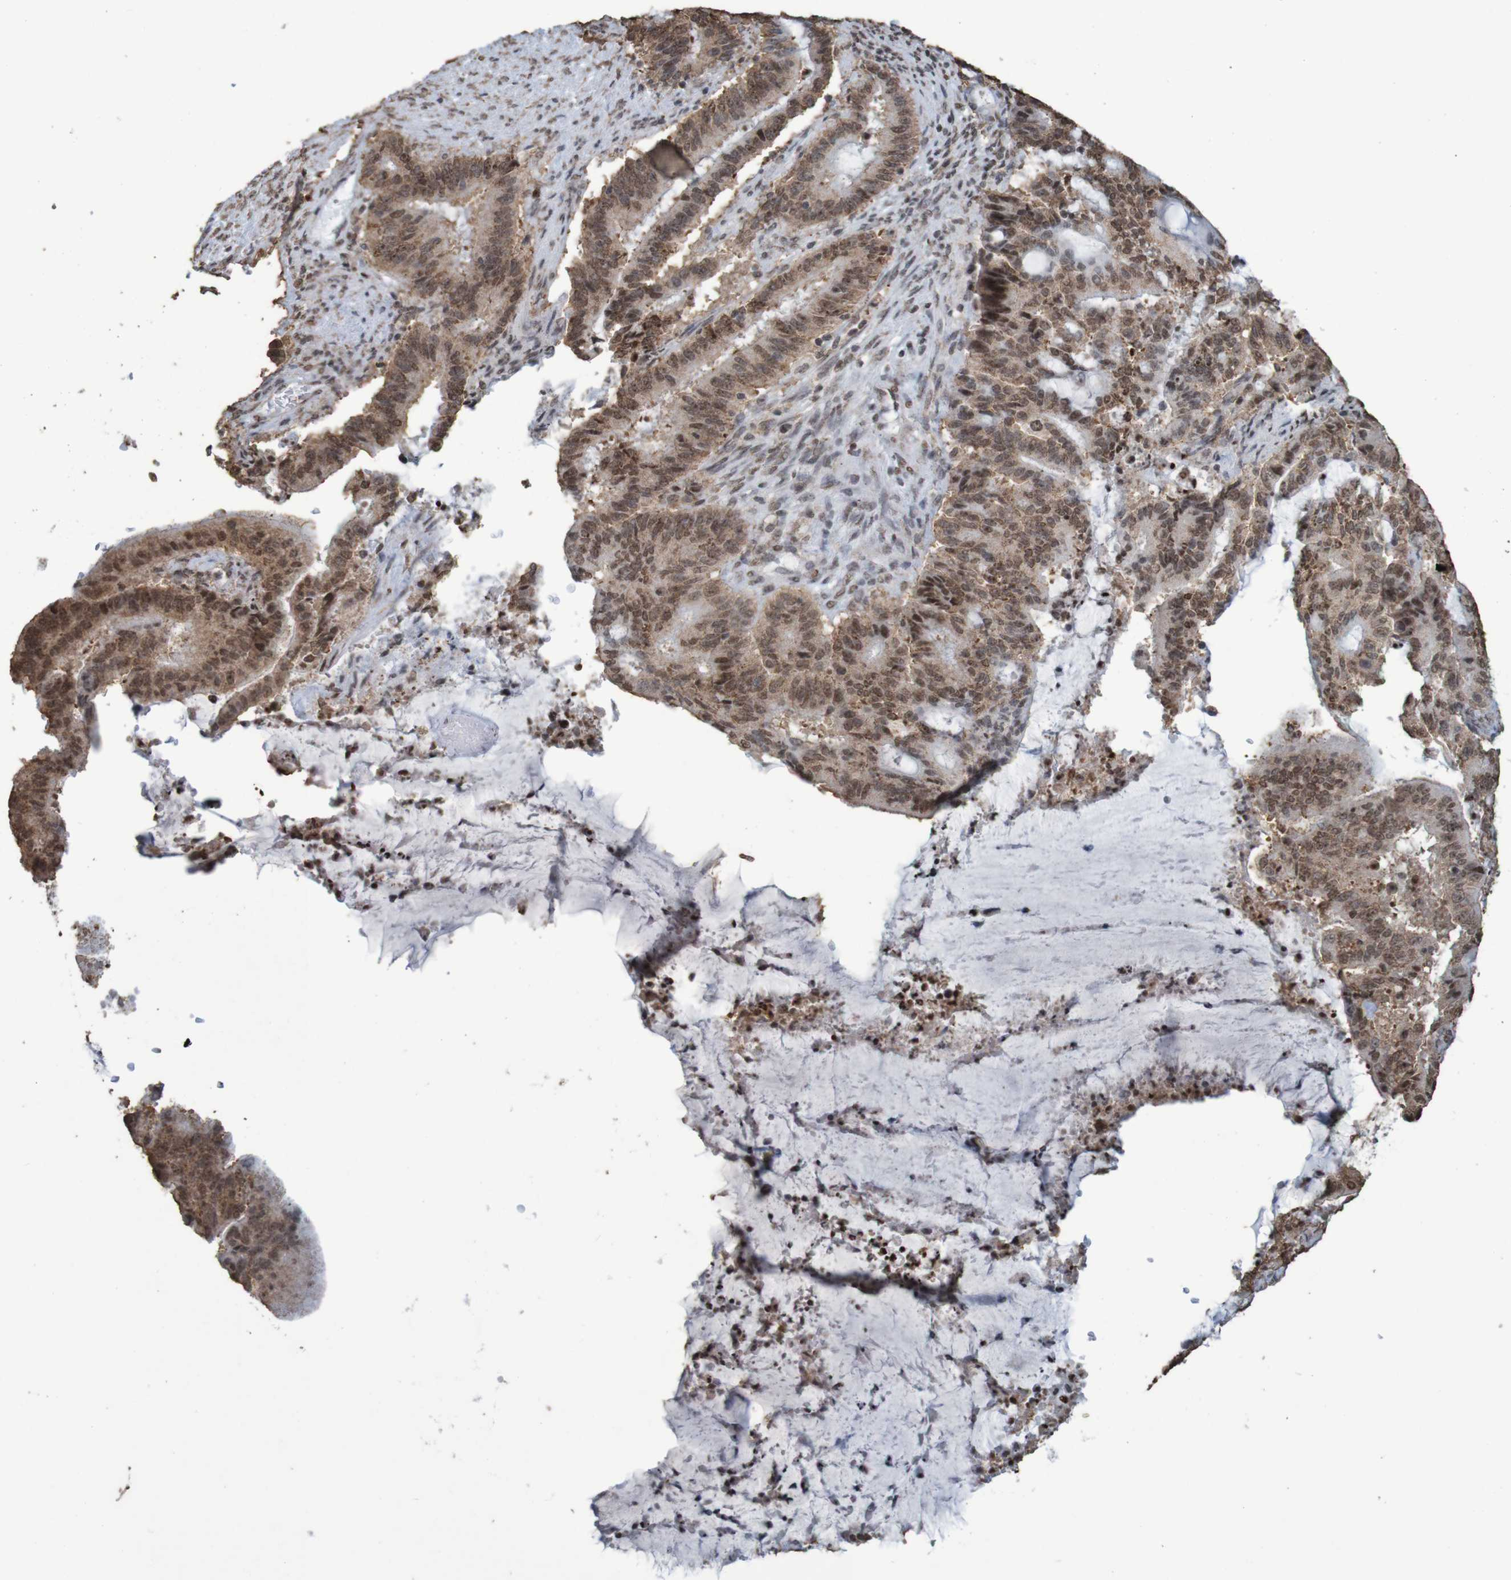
{"staining": {"intensity": "moderate", "quantity": ">75%", "location": "cytoplasmic/membranous,nuclear"}, "tissue": "liver cancer", "cell_type": "Tumor cells", "image_type": "cancer", "snomed": [{"axis": "morphology", "description": "Cholangiocarcinoma"}, {"axis": "topography", "description": "Liver"}], "caption": "Approximately >75% of tumor cells in human liver cholangiocarcinoma reveal moderate cytoplasmic/membranous and nuclear protein expression as visualized by brown immunohistochemical staining.", "gene": "GFI1", "patient": {"sex": "female", "age": 73}}